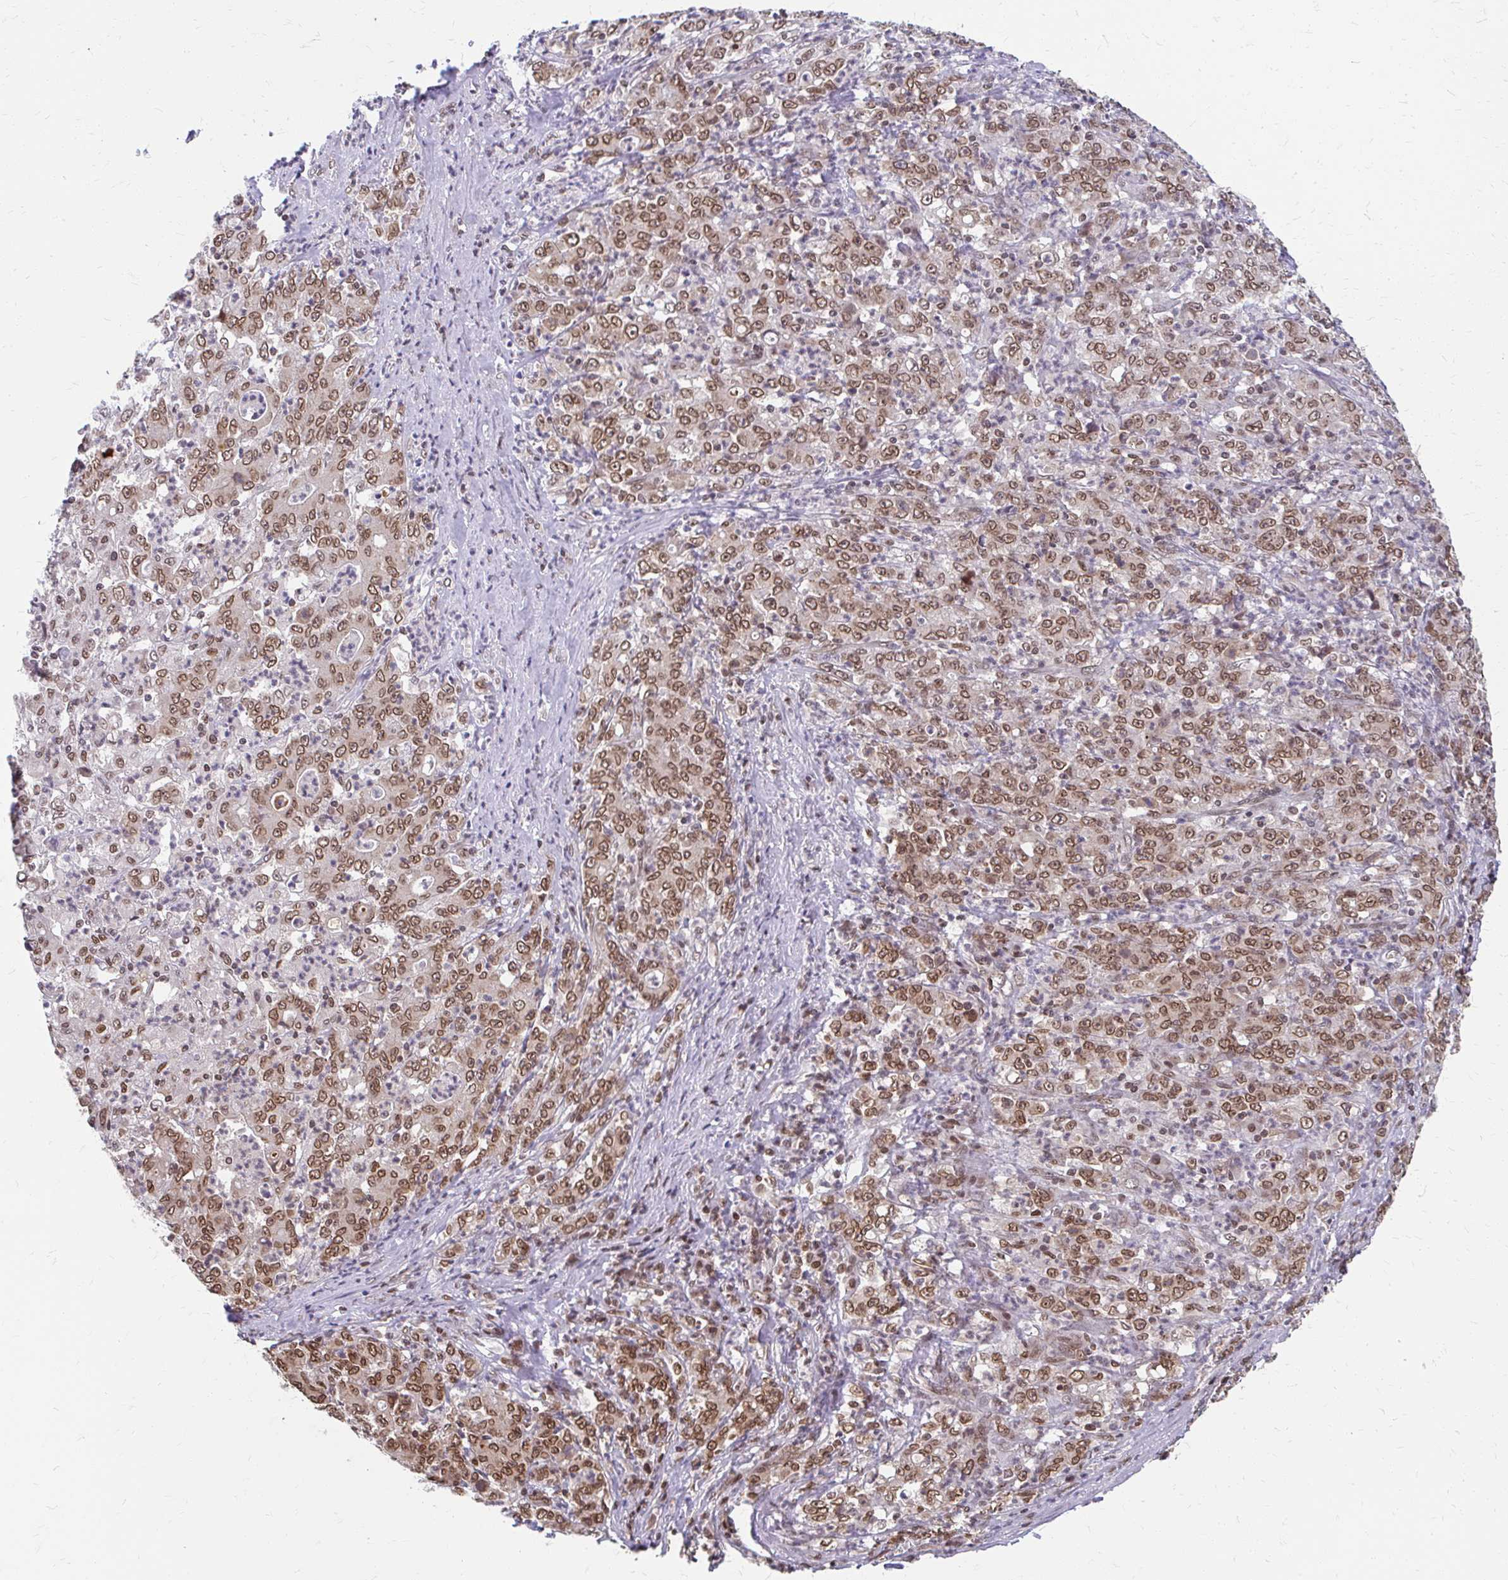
{"staining": {"intensity": "moderate", "quantity": ">75%", "location": "cytoplasmic/membranous,nuclear"}, "tissue": "stomach cancer", "cell_type": "Tumor cells", "image_type": "cancer", "snomed": [{"axis": "morphology", "description": "Adenocarcinoma, NOS"}, {"axis": "topography", "description": "Stomach, lower"}], "caption": "Immunohistochemistry (IHC) histopathology image of neoplastic tissue: human stomach adenocarcinoma stained using immunohistochemistry (IHC) reveals medium levels of moderate protein expression localized specifically in the cytoplasmic/membranous and nuclear of tumor cells, appearing as a cytoplasmic/membranous and nuclear brown color.", "gene": "XPO1", "patient": {"sex": "female", "age": 71}}